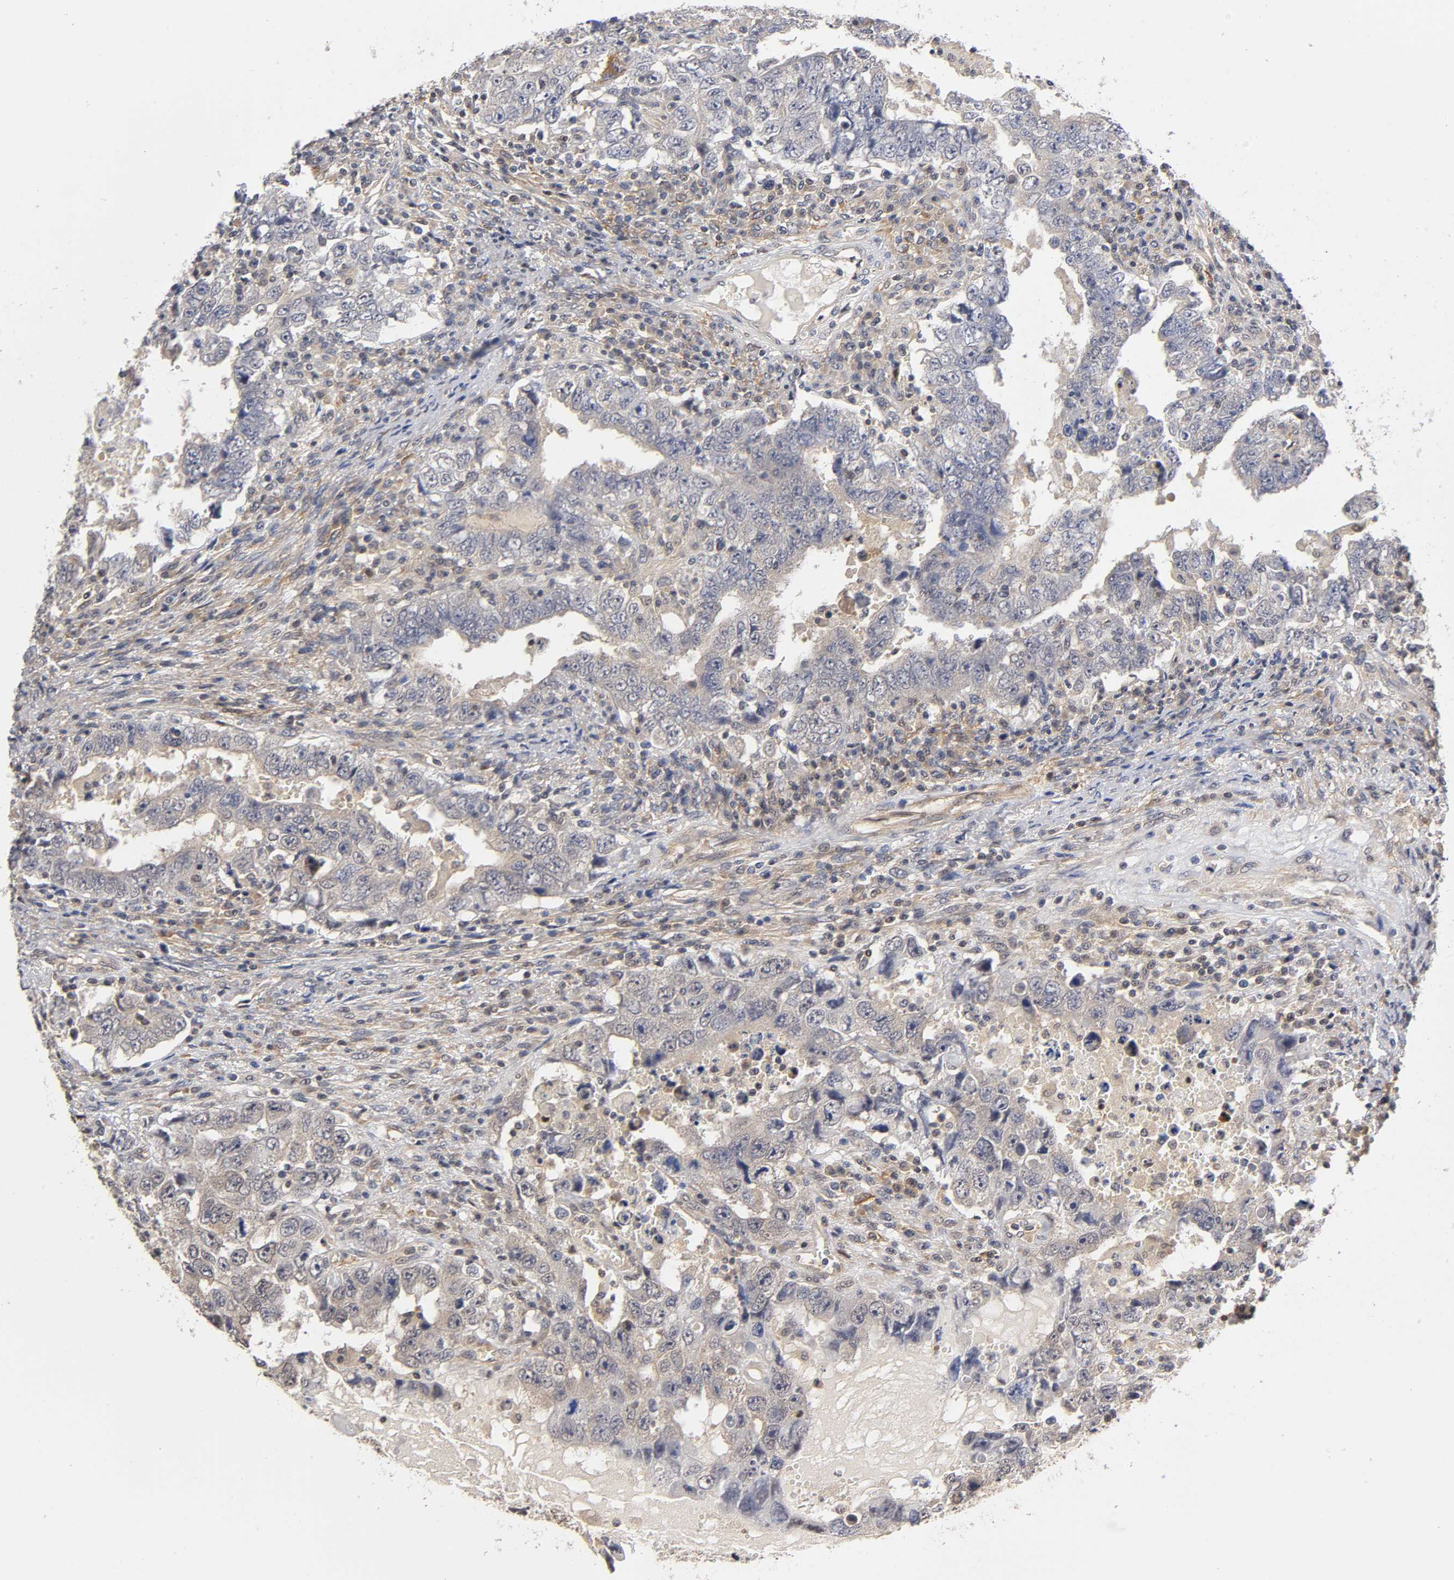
{"staining": {"intensity": "weak", "quantity": "25%-75%", "location": "cytoplasmic/membranous"}, "tissue": "testis cancer", "cell_type": "Tumor cells", "image_type": "cancer", "snomed": [{"axis": "morphology", "description": "Carcinoma, Embryonal, NOS"}, {"axis": "topography", "description": "Testis"}], "caption": "IHC (DAB (3,3'-diaminobenzidine)) staining of embryonal carcinoma (testis) exhibits weak cytoplasmic/membranous protein expression in about 25%-75% of tumor cells.", "gene": "PDE5A", "patient": {"sex": "male", "age": 26}}